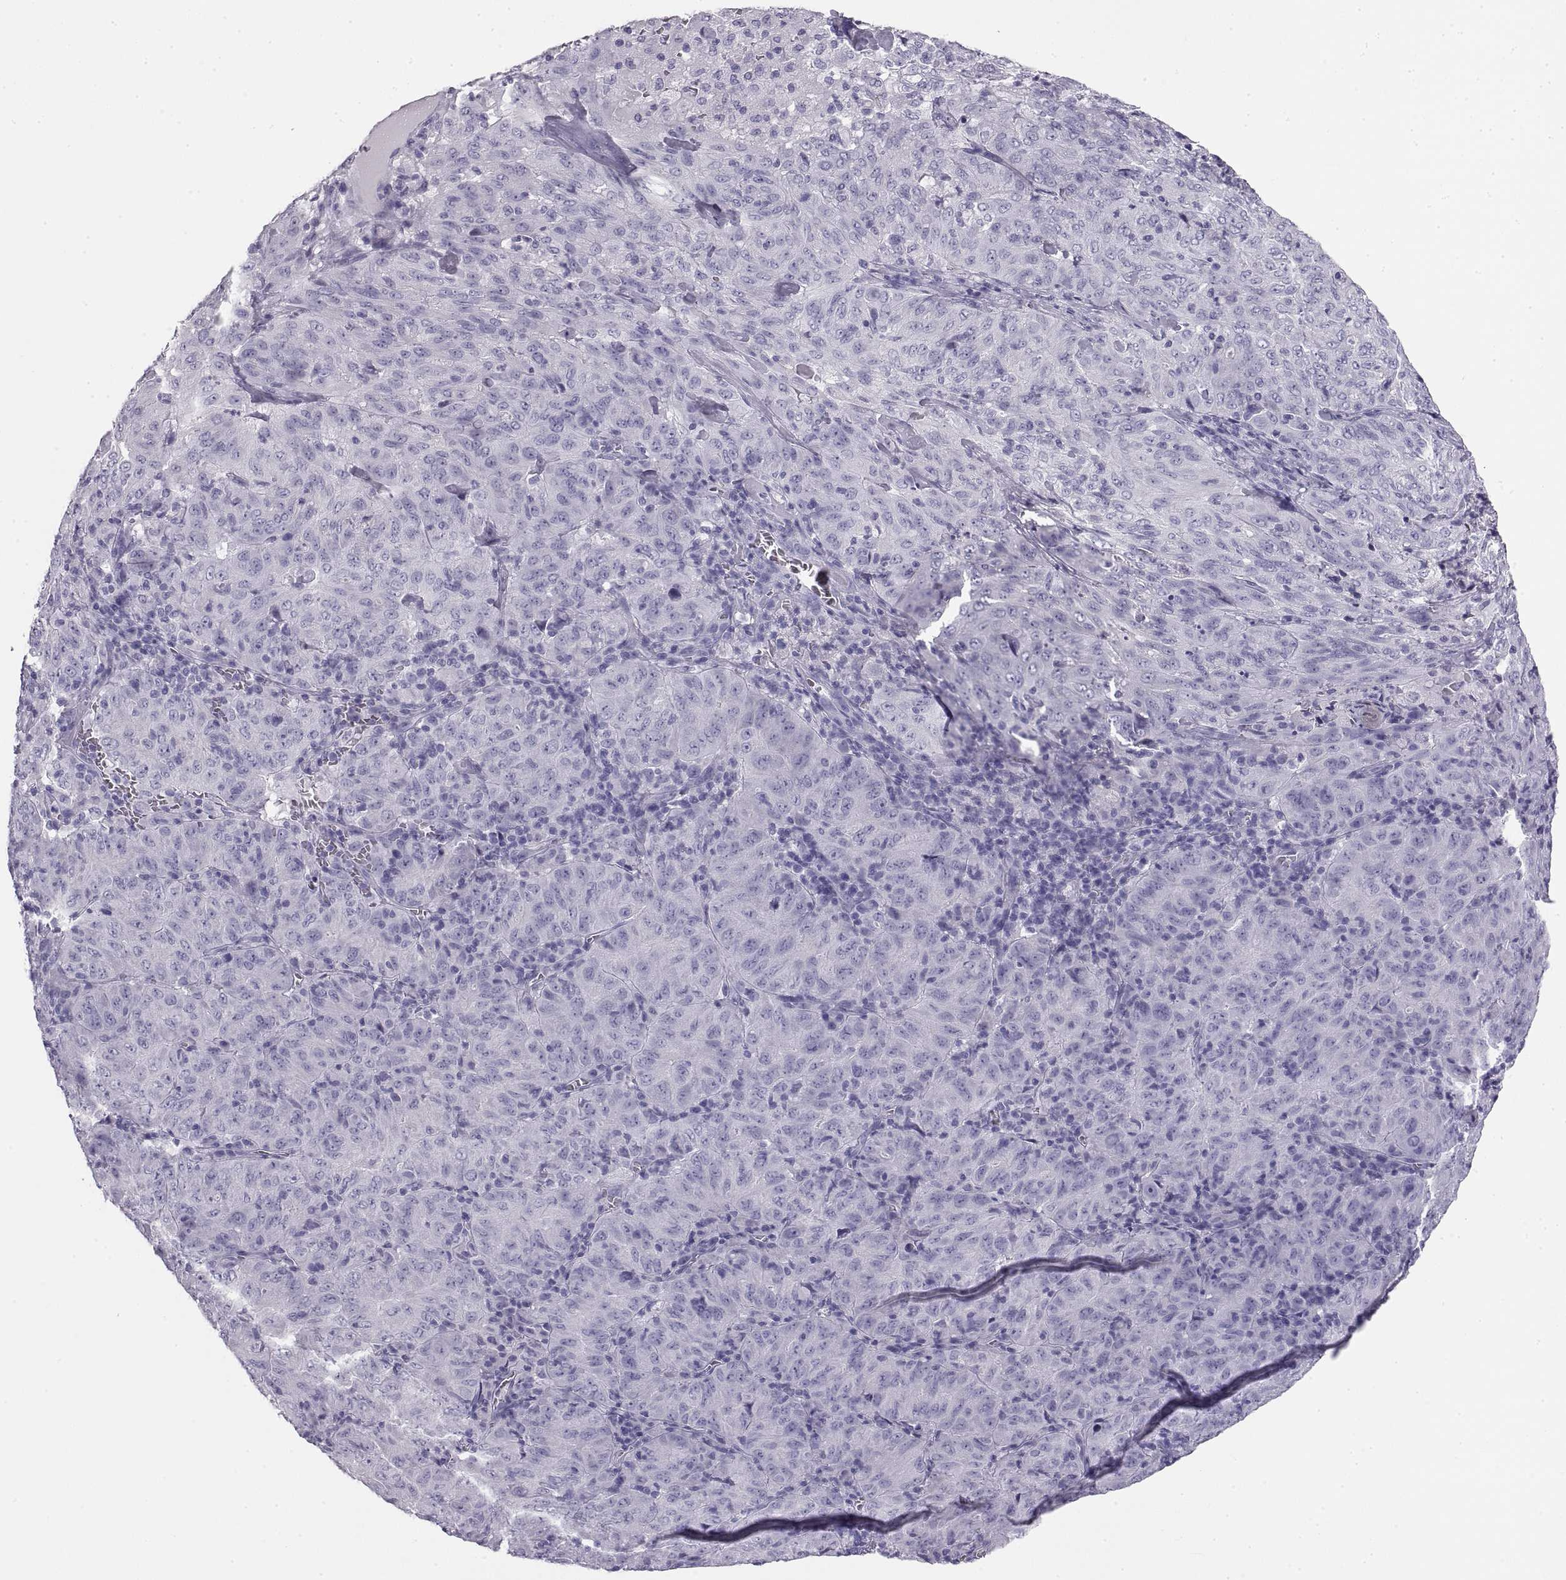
{"staining": {"intensity": "negative", "quantity": "none", "location": "none"}, "tissue": "pancreatic cancer", "cell_type": "Tumor cells", "image_type": "cancer", "snomed": [{"axis": "morphology", "description": "Adenocarcinoma, NOS"}, {"axis": "topography", "description": "Pancreas"}], "caption": "Histopathology image shows no protein positivity in tumor cells of pancreatic adenocarcinoma tissue.", "gene": "RLBP1", "patient": {"sex": "male", "age": 63}}